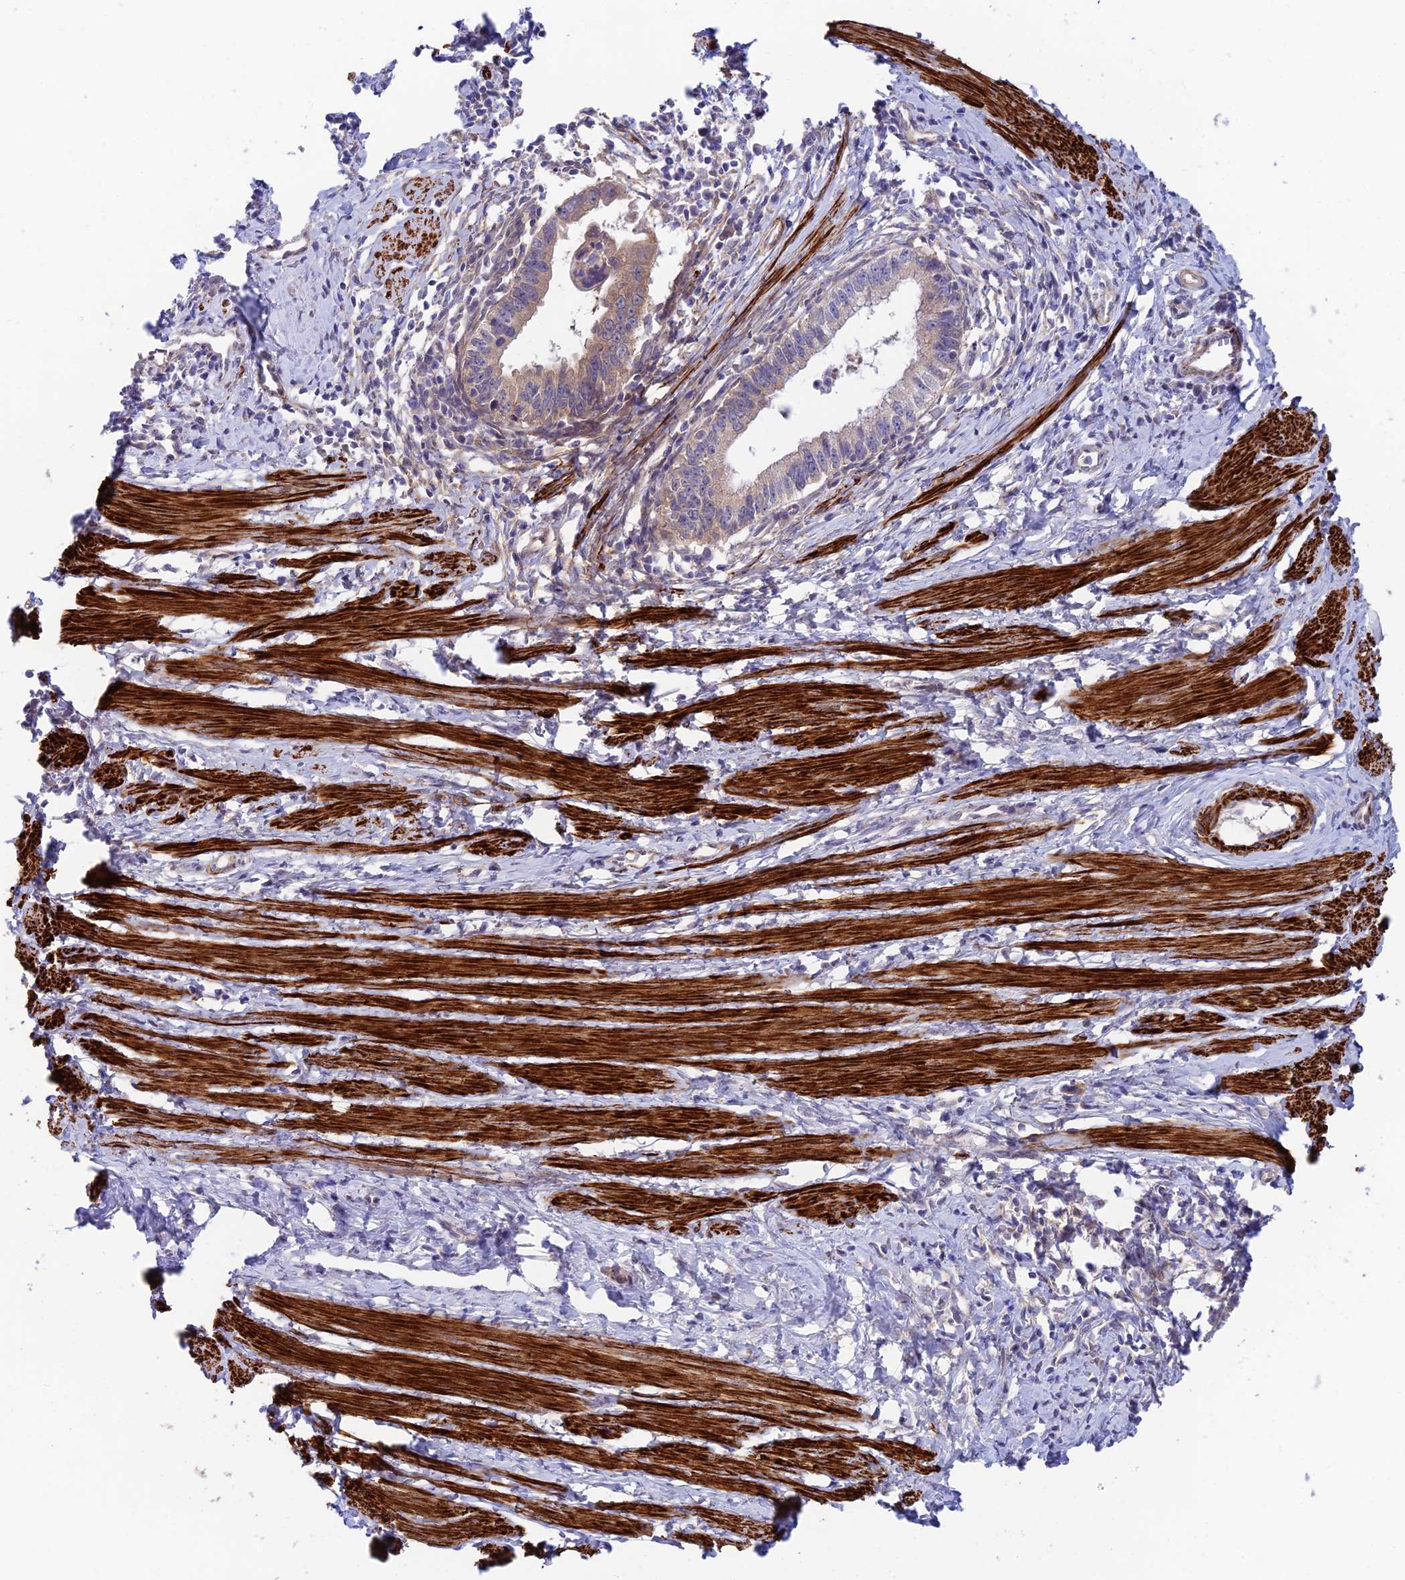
{"staining": {"intensity": "weak", "quantity": "<25%", "location": "cytoplasmic/membranous"}, "tissue": "cervical cancer", "cell_type": "Tumor cells", "image_type": "cancer", "snomed": [{"axis": "morphology", "description": "Adenocarcinoma, NOS"}, {"axis": "topography", "description": "Cervix"}], "caption": "DAB immunohistochemical staining of human adenocarcinoma (cervical) reveals no significant expression in tumor cells.", "gene": "ANKRD50", "patient": {"sex": "female", "age": 36}}